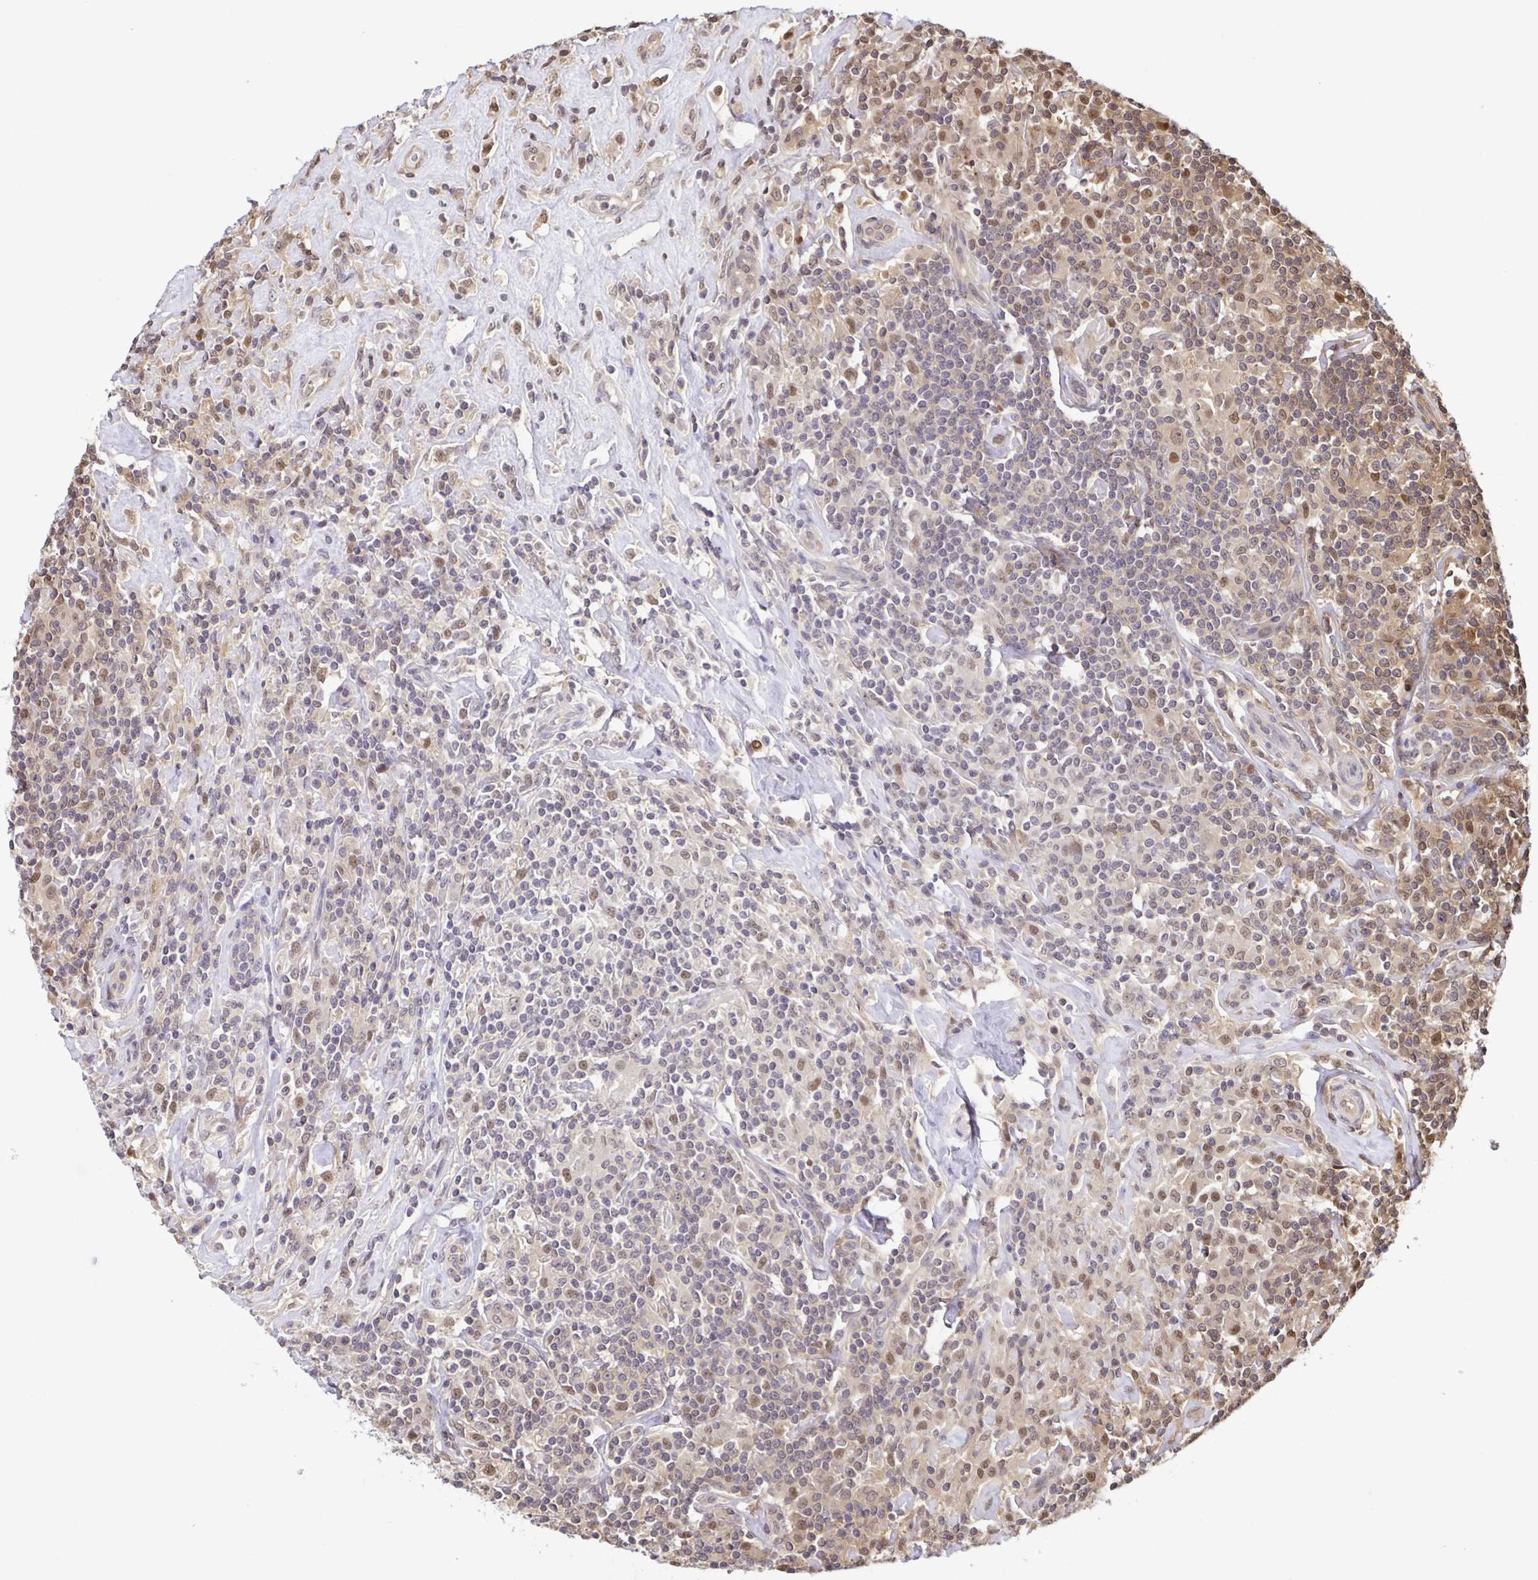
{"staining": {"intensity": "weak", "quantity": "<25%", "location": "nuclear"}, "tissue": "lymphoma", "cell_type": "Tumor cells", "image_type": "cancer", "snomed": [{"axis": "morphology", "description": "Hodgkin's disease, NOS"}, {"axis": "morphology", "description": "Hodgkin's lymphoma, nodular sclerosis"}, {"axis": "topography", "description": "Lymph node"}], "caption": "The photomicrograph displays no staining of tumor cells in Hodgkin's lymphoma, nodular sclerosis.", "gene": "PSMB9", "patient": {"sex": "female", "age": 10}}